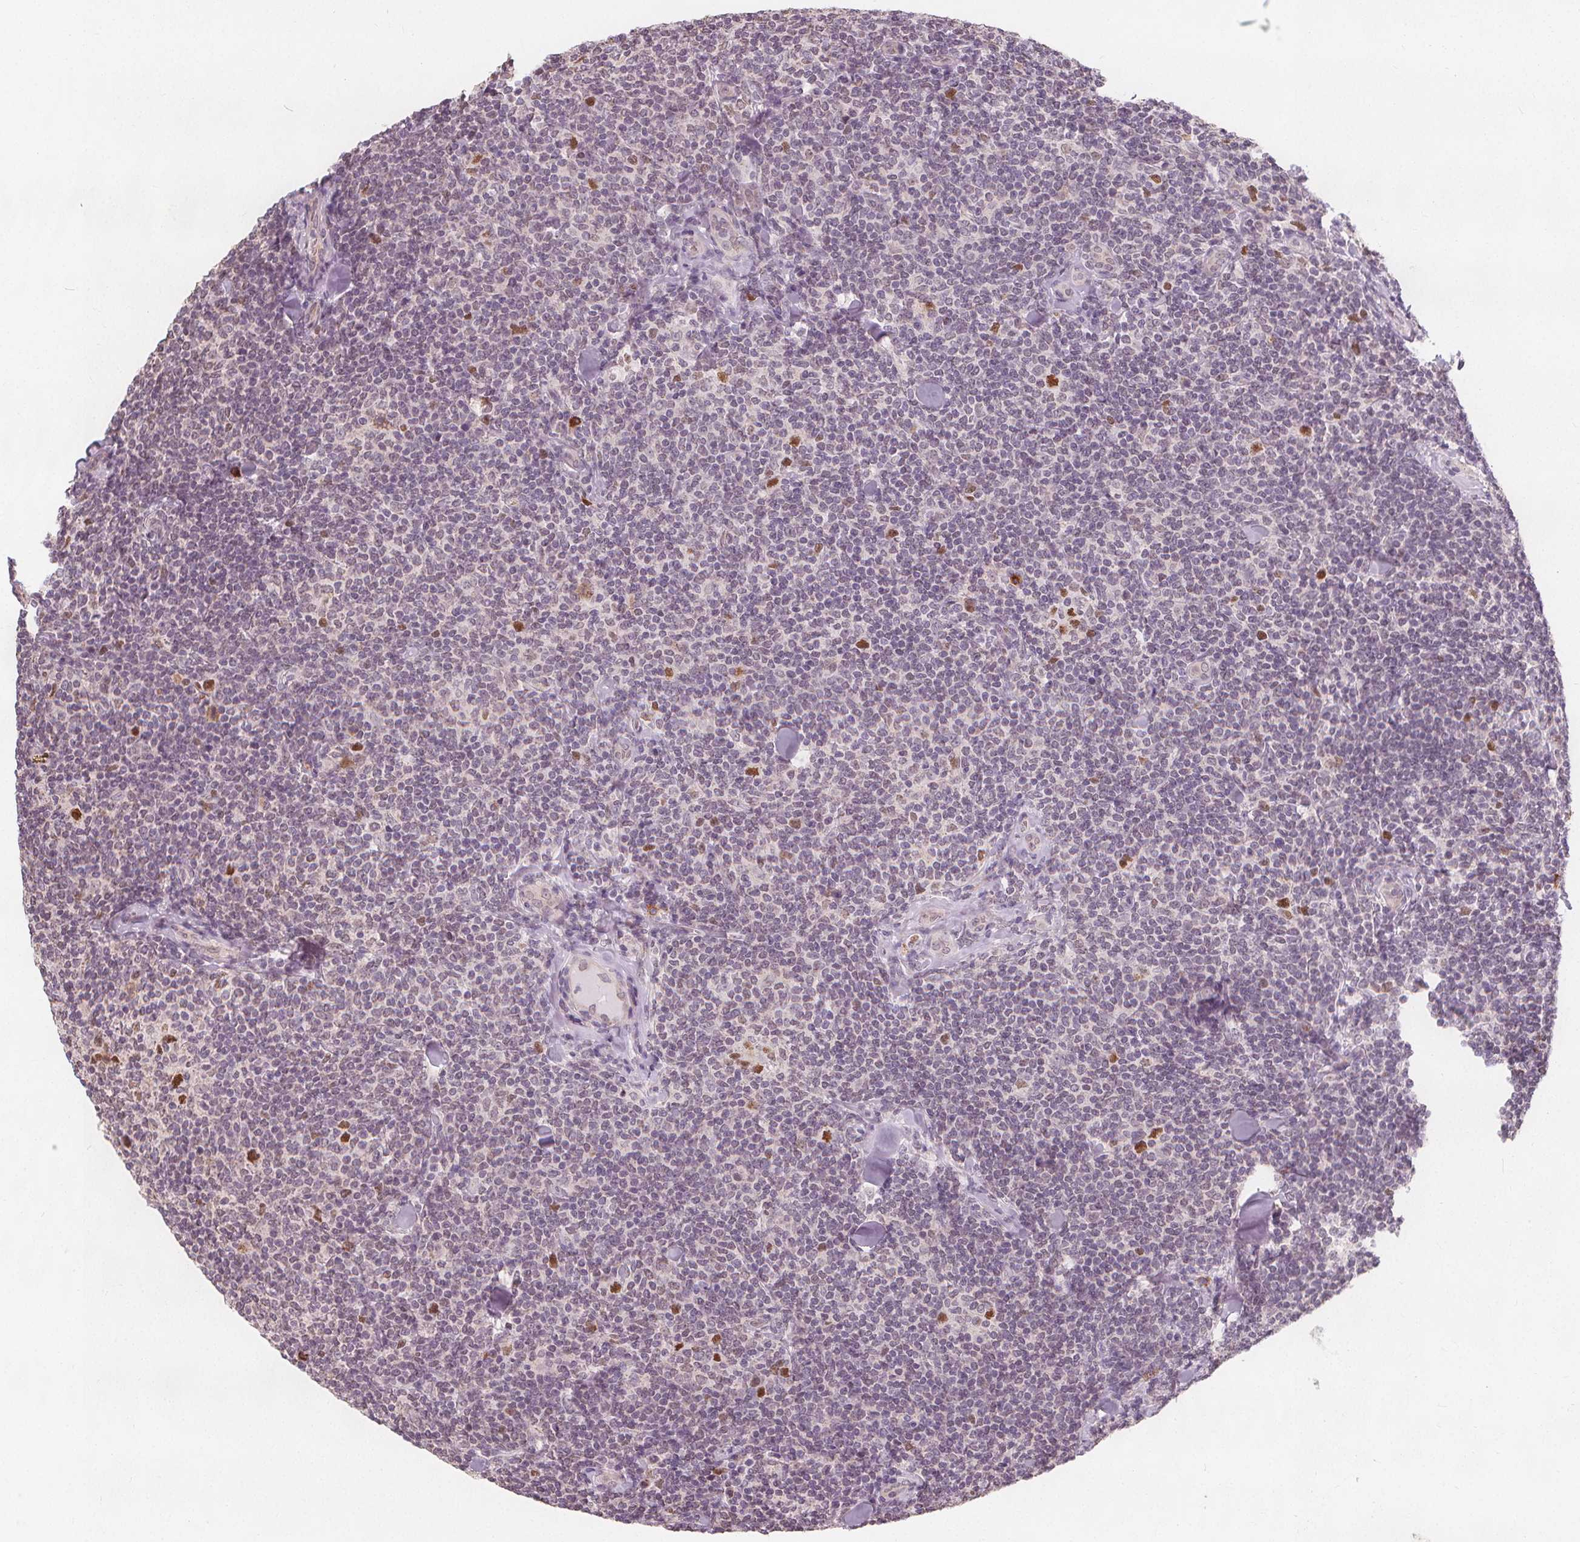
{"staining": {"intensity": "negative", "quantity": "none", "location": "none"}, "tissue": "lymphoma", "cell_type": "Tumor cells", "image_type": "cancer", "snomed": [{"axis": "morphology", "description": "Malignant lymphoma, non-Hodgkin's type, Low grade"}, {"axis": "topography", "description": "Lymph node"}], "caption": "This is a image of immunohistochemistry (IHC) staining of lymphoma, which shows no staining in tumor cells.", "gene": "TIPIN", "patient": {"sex": "female", "age": 56}}